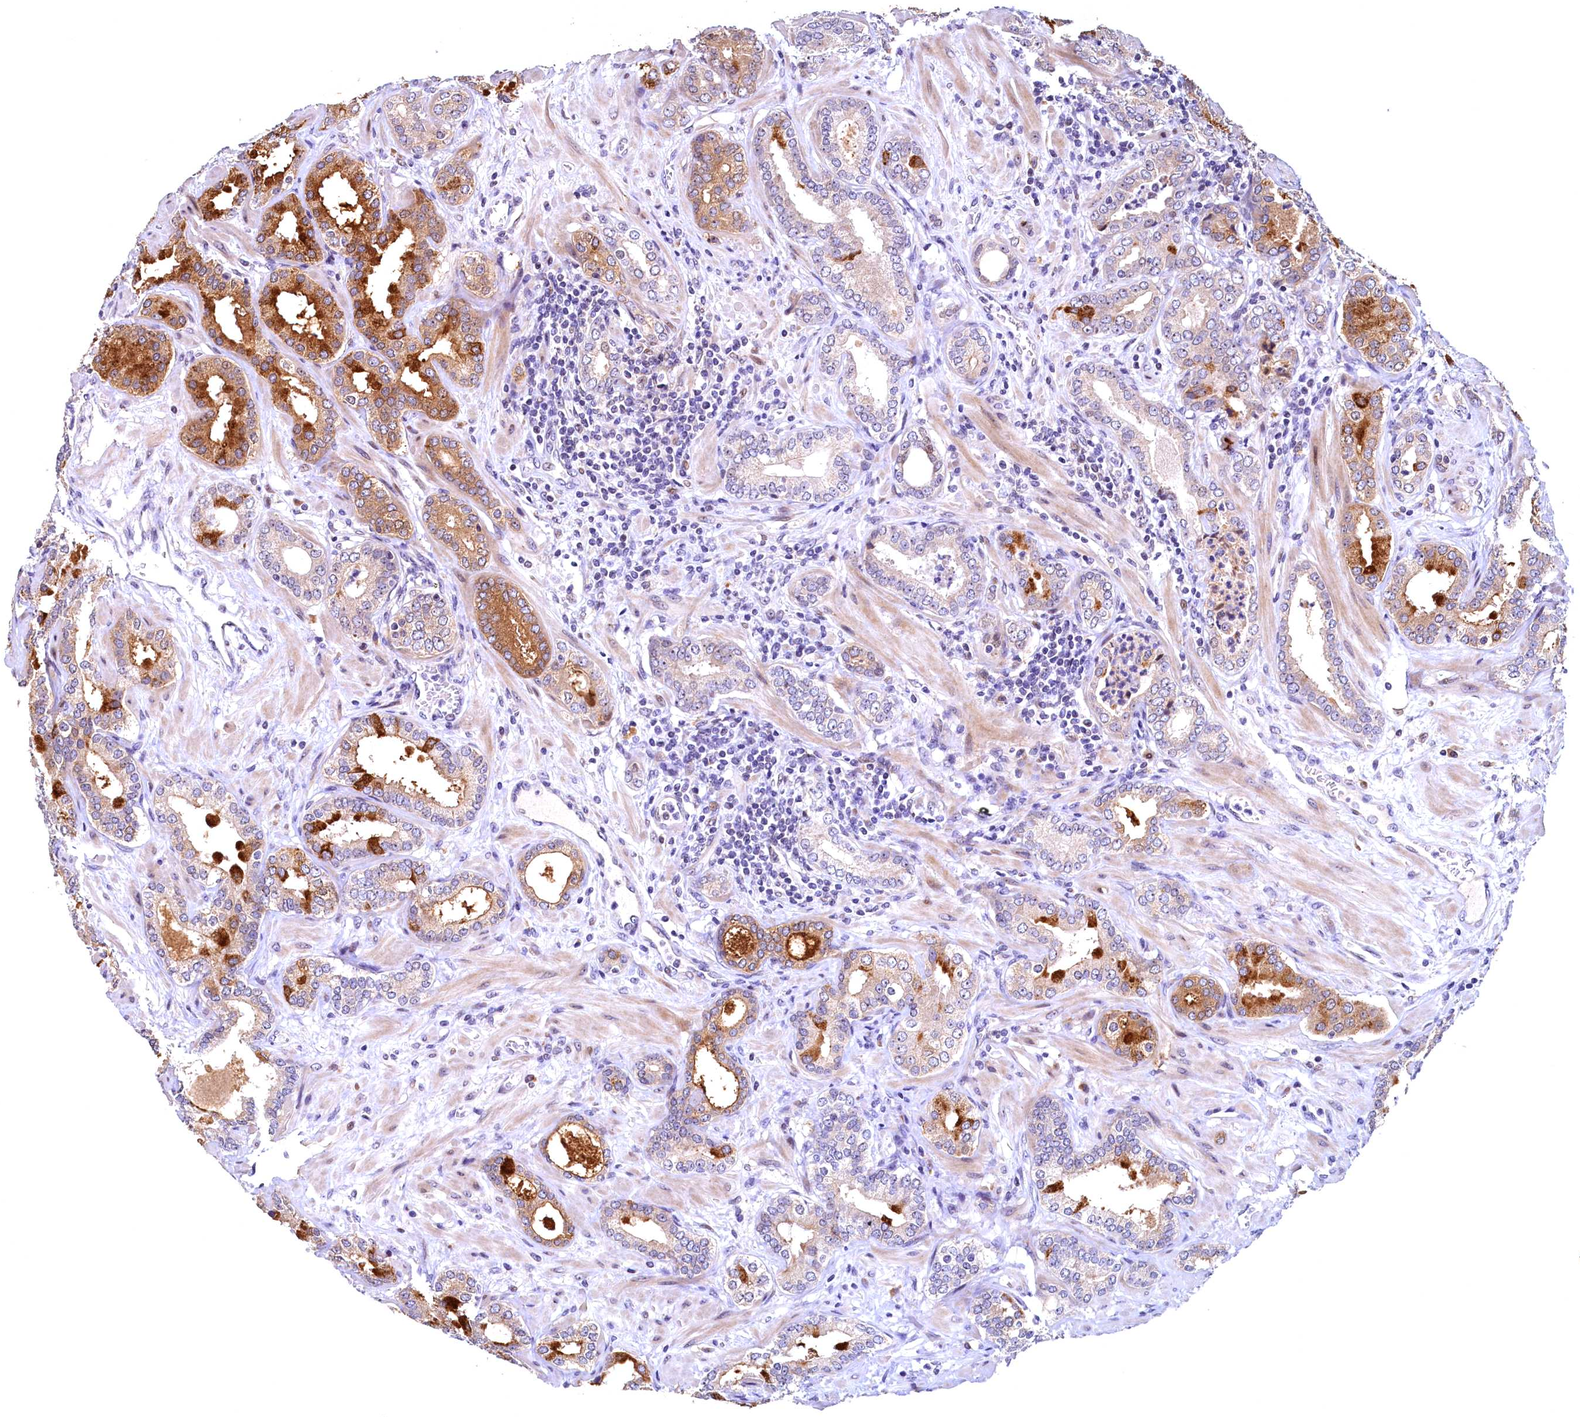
{"staining": {"intensity": "strong", "quantity": "<25%", "location": "cytoplasmic/membranous"}, "tissue": "prostate cancer", "cell_type": "Tumor cells", "image_type": "cancer", "snomed": [{"axis": "morphology", "description": "Adenocarcinoma, High grade"}, {"axis": "topography", "description": "Prostate"}], "caption": "There is medium levels of strong cytoplasmic/membranous staining in tumor cells of adenocarcinoma (high-grade) (prostate), as demonstrated by immunohistochemical staining (brown color).", "gene": "LATS2", "patient": {"sex": "male", "age": 64}}